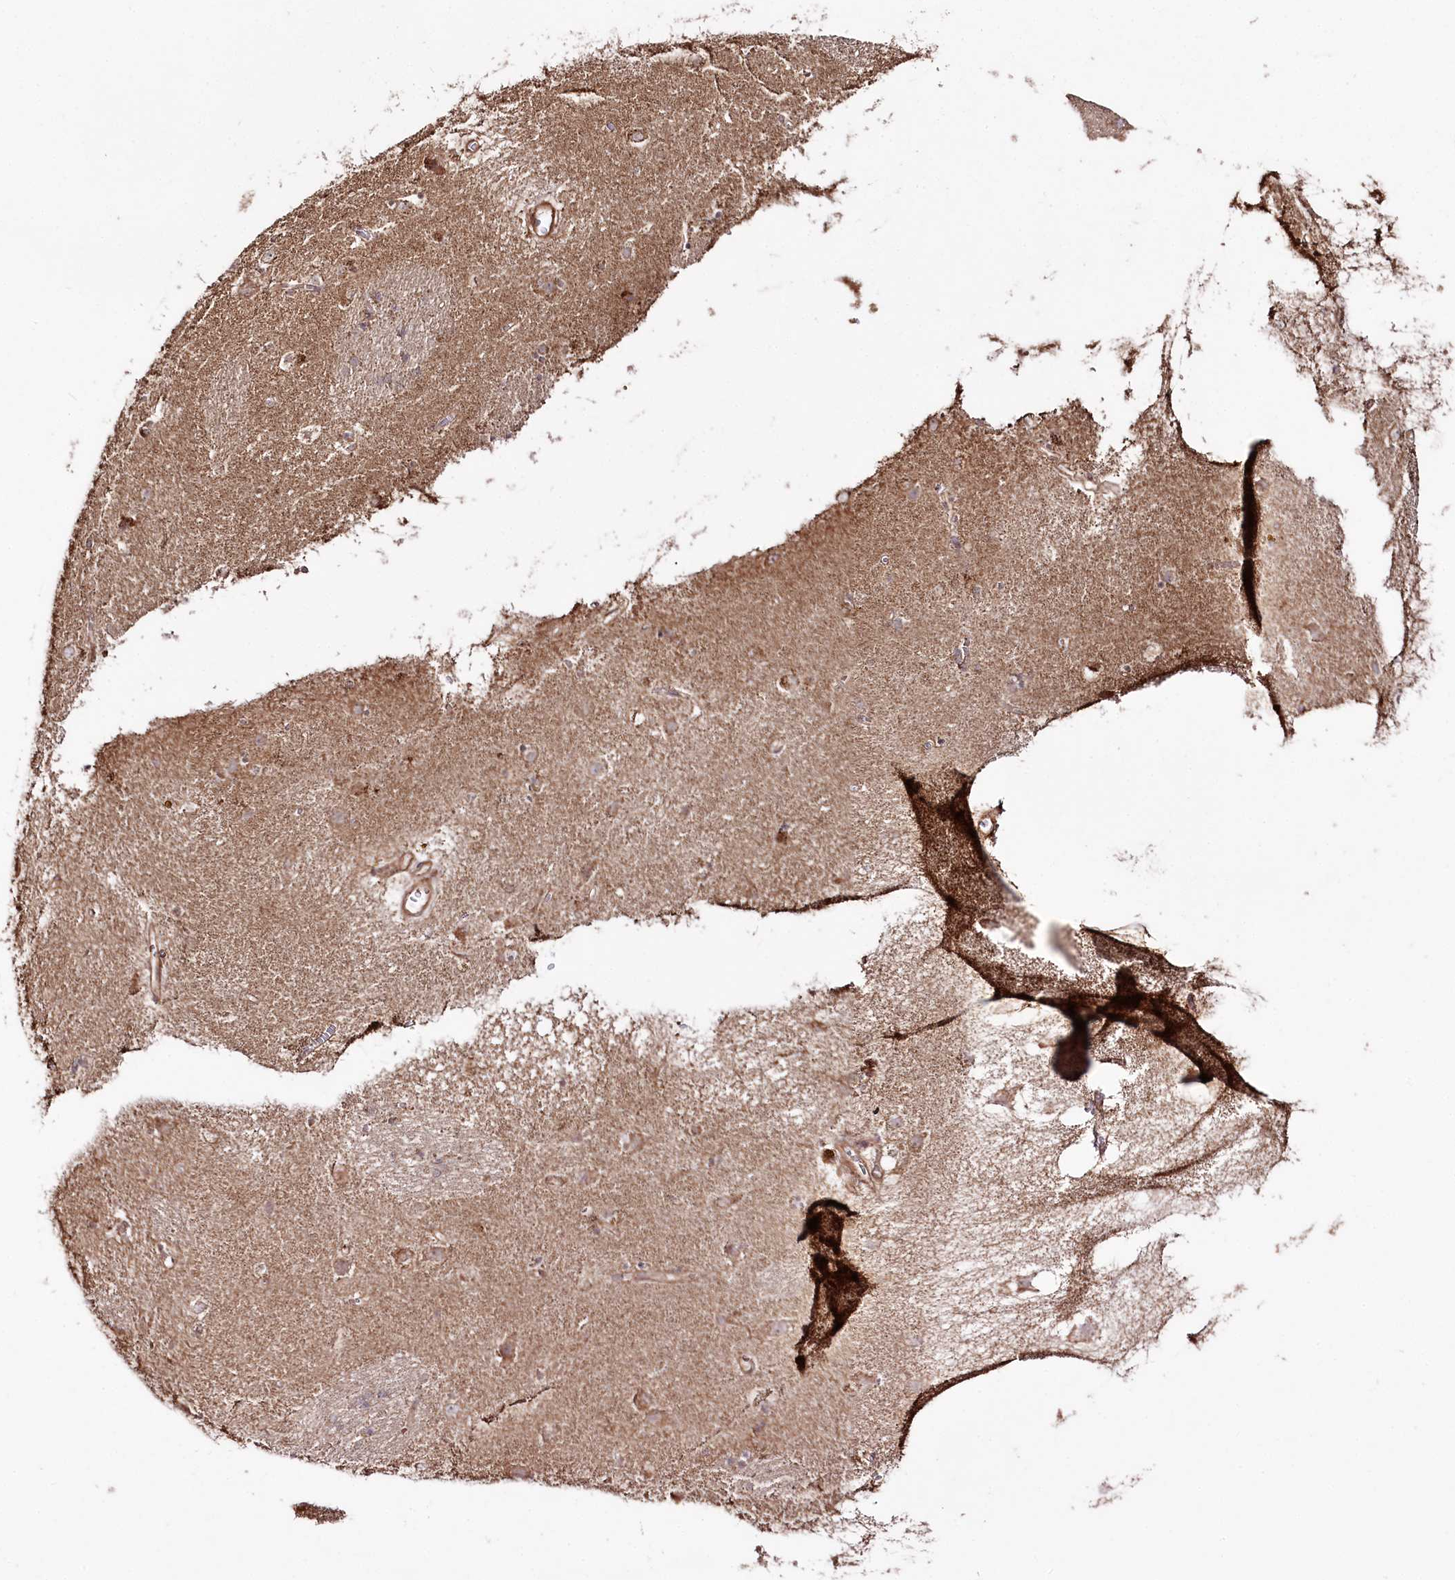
{"staining": {"intensity": "weak", "quantity": "<25%", "location": "cytoplasmic/membranous"}, "tissue": "caudate", "cell_type": "Glial cells", "image_type": "normal", "snomed": [{"axis": "morphology", "description": "Normal tissue, NOS"}, {"axis": "topography", "description": "Lateral ventricle wall"}], "caption": "Immunohistochemical staining of normal caudate exhibits no significant expression in glial cells.", "gene": "REXO2", "patient": {"sex": "male", "age": 70}}